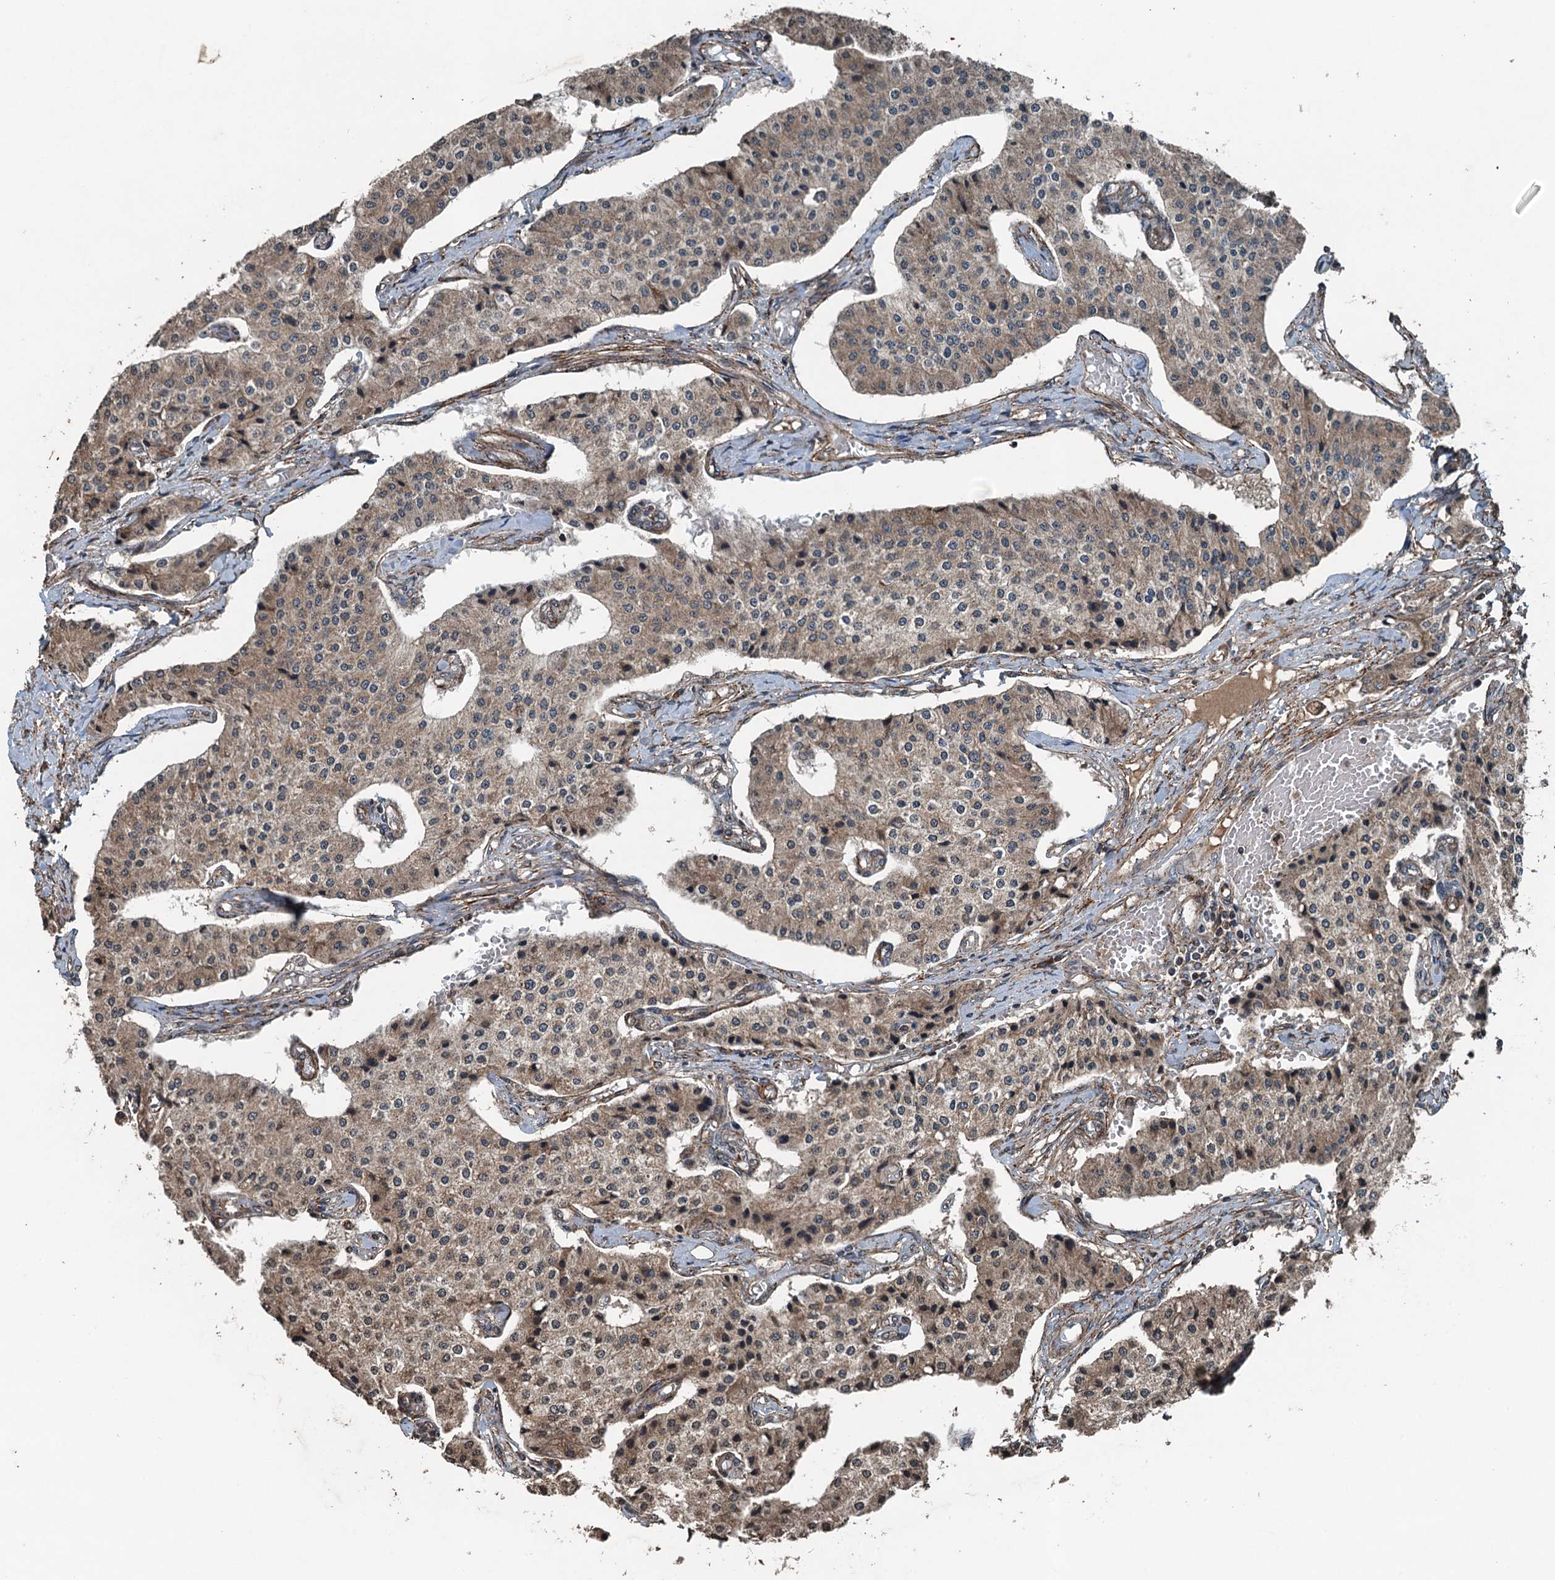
{"staining": {"intensity": "weak", "quantity": ">75%", "location": "cytoplasmic/membranous"}, "tissue": "carcinoid", "cell_type": "Tumor cells", "image_type": "cancer", "snomed": [{"axis": "morphology", "description": "Carcinoid, malignant, NOS"}, {"axis": "topography", "description": "Colon"}], "caption": "Protein staining demonstrates weak cytoplasmic/membranous expression in about >75% of tumor cells in carcinoid.", "gene": "TCTN1", "patient": {"sex": "female", "age": 52}}